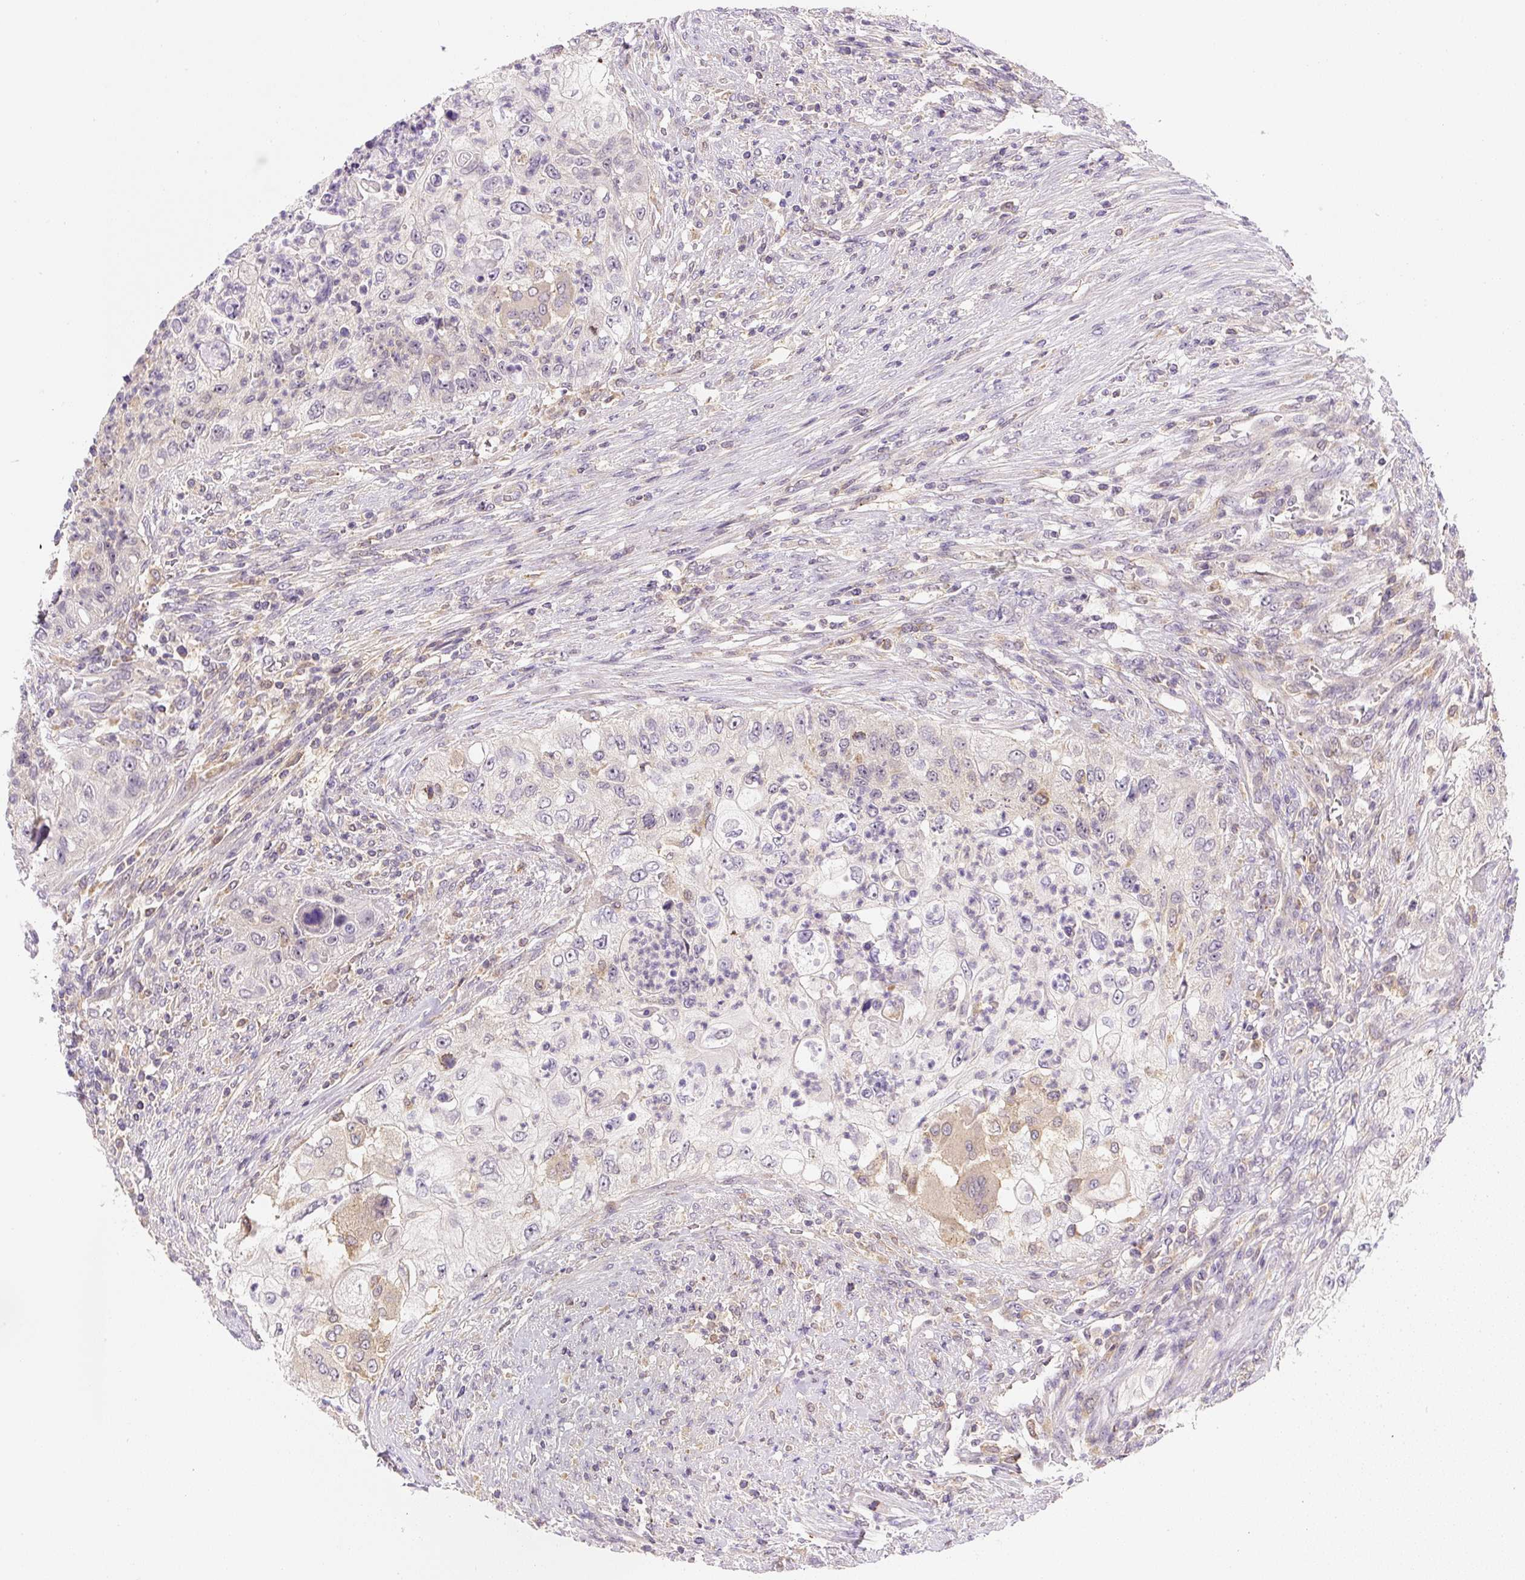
{"staining": {"intensity": "weak", "quantity": "25%-75%", "location": "cytoplasmic/membranous"}, "tissue": "urothelial cancer", "cell_type": "Tumor cells", "image_type": "cancer", "snomed": [{"axis": "morphology", "description": "Urothelial carcinoma, High grade"}, {"axis": "topography", "description": "Urinary bladder"}], "caption": "Immunohistochemistry micrograph of high-grade urothelial carcinoma stained for a protein (brown), which displays low levels of weak cytoplasmic/membranous positivity in approximately 25%-75% of tumor cells.", "gene": "PLA2G4A", "patient": {"sex": "female", "age": 60}}